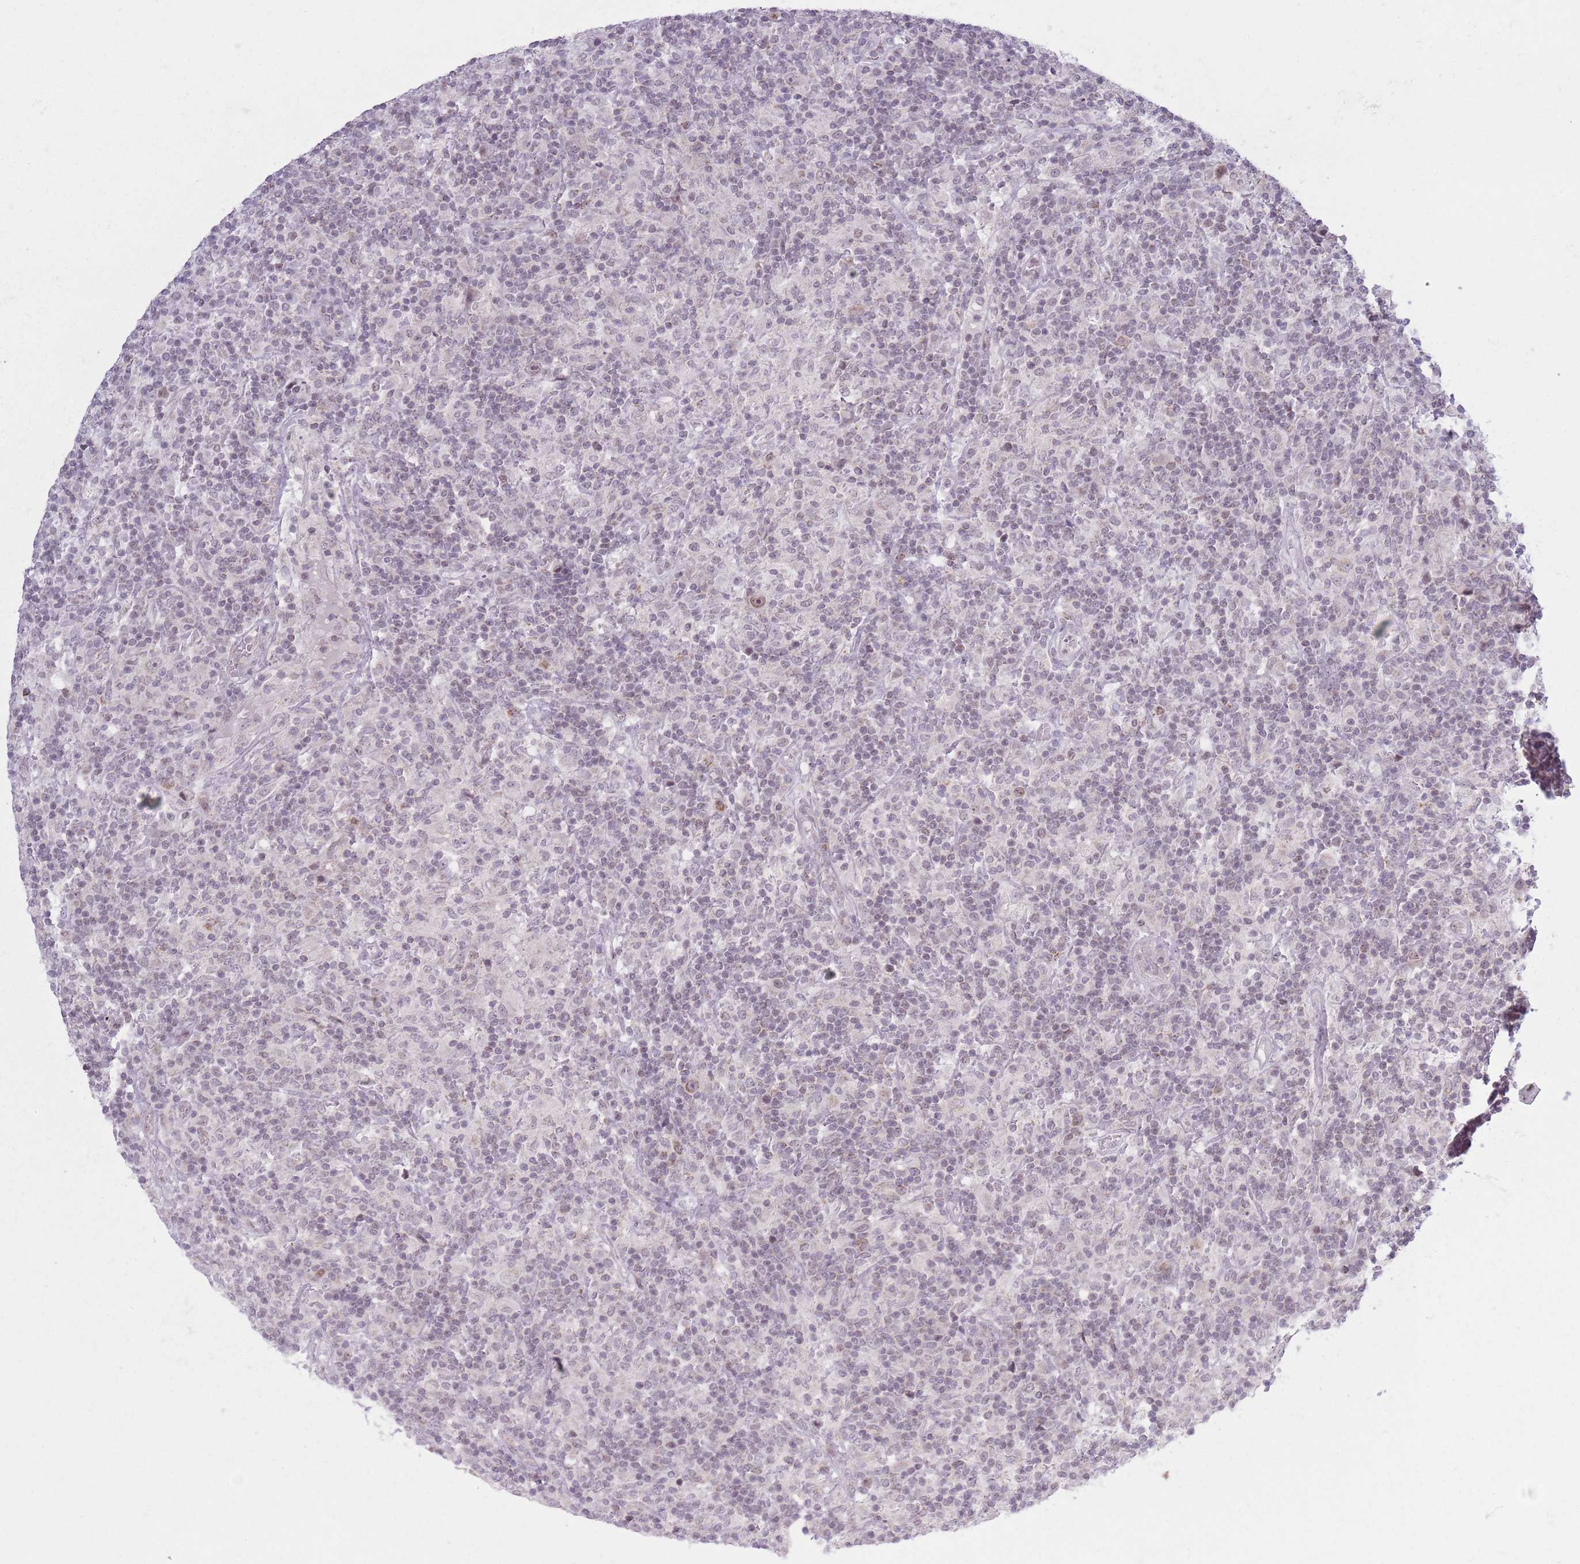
{"staining": {"intensity": "negative", "quantity": "none", "location": "none"}, "tissue": "lymphoma", "cell_type": "Tumor cells", "image_type": "cancer", "snomed": [{"axis": "morphology", "description": "Hodgkin's disease, NOS"}, {"axis": "topography", "description": "Lymph node"}], "caption": "The micrograph exhibits no staining of tumor cells in lymphoma. (Stains: DAB IHC with hematoxylin counter stain, Microscopy: brightfield microscopy at high magnification).", "gene": "MRPL34", "patient": {"sex": "male", "age": 70}}